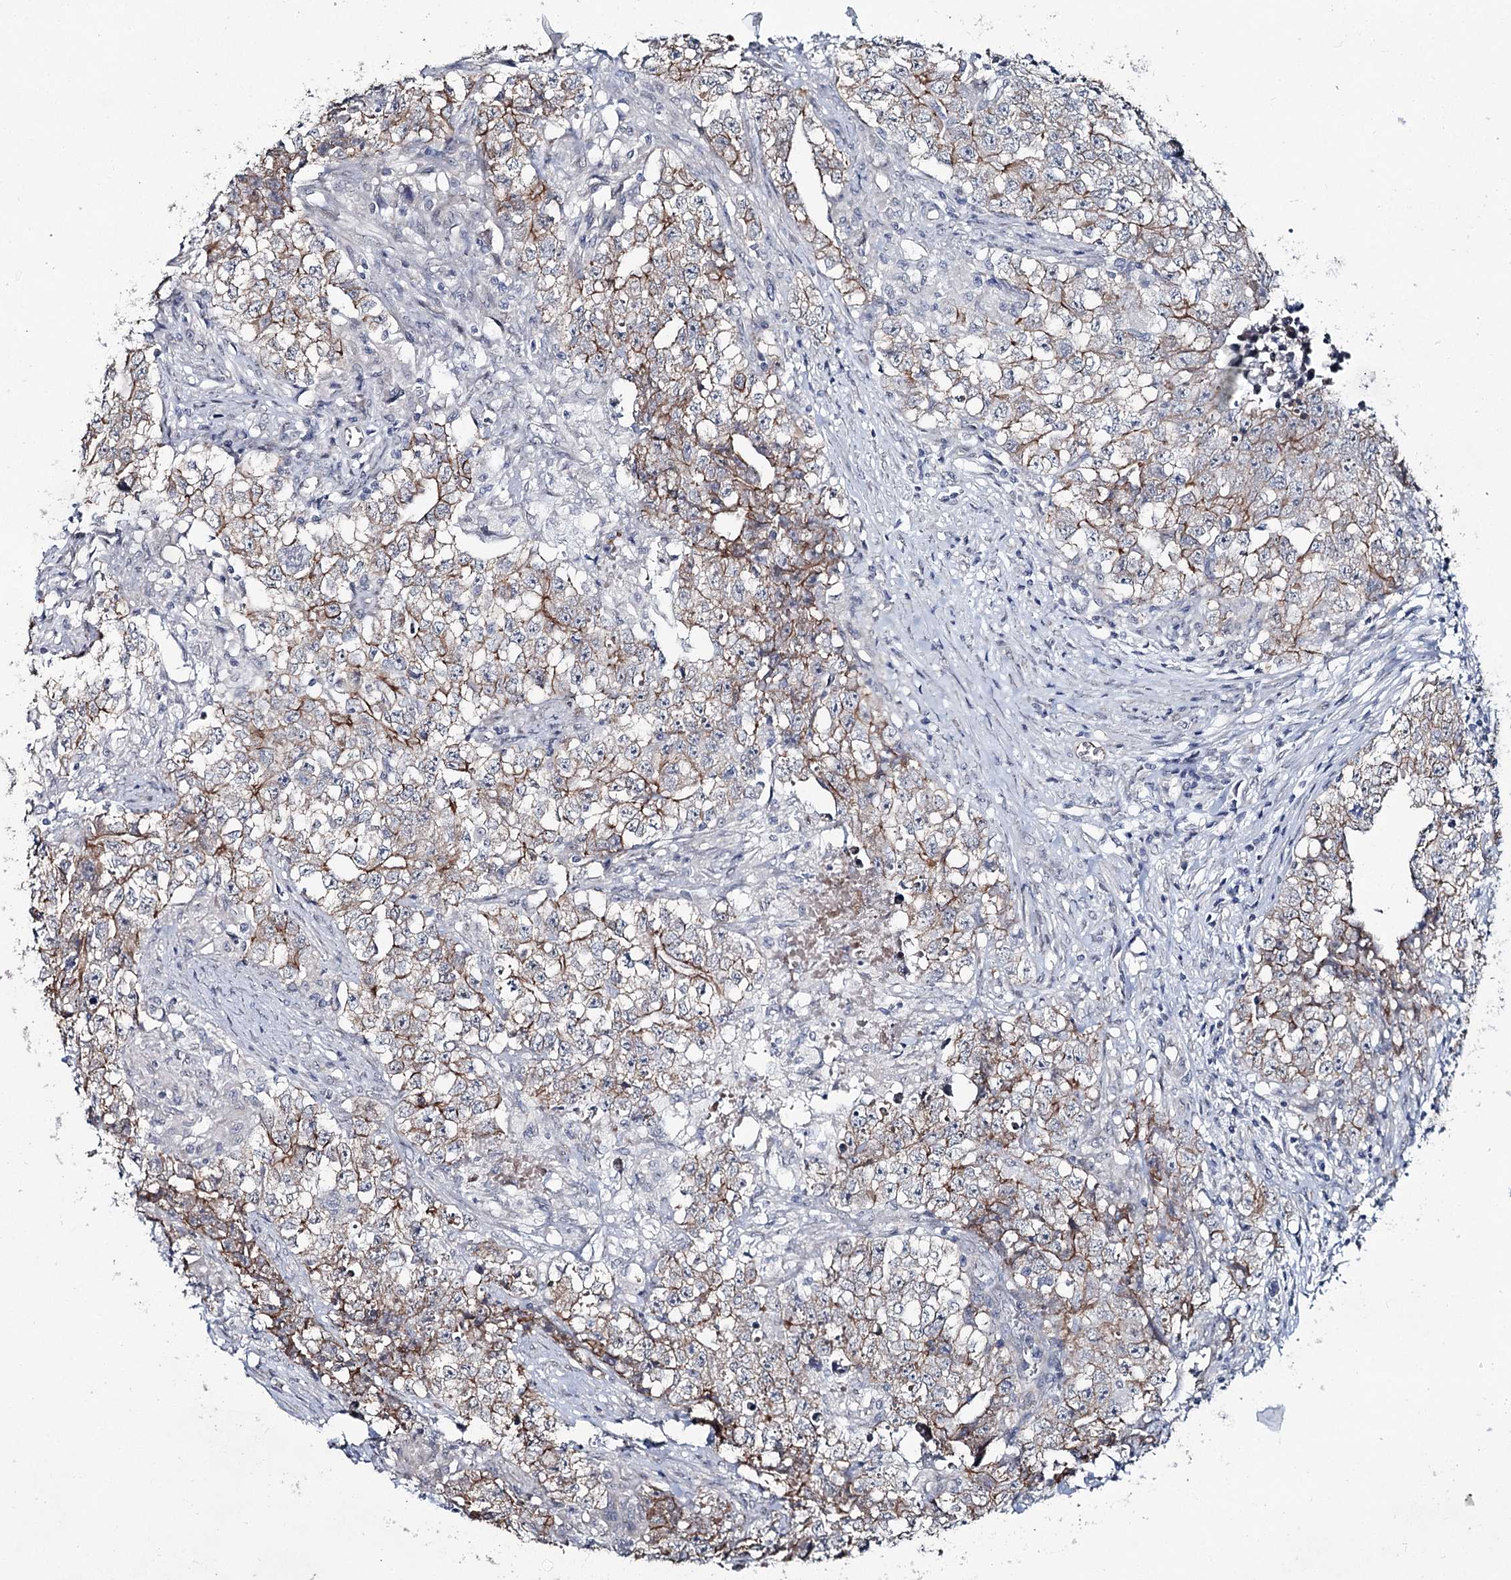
{"staining": {"intensity": "moderate", "quantity": ">75%", "location": "cytoplasmic/membranous"}, "tissue": "testis cancer", "cell_type": "Tumor cells", "image_type": "cancer", "snomed": [{"axis": "morphology", "description": "Seminoma, NOS"}, {"axis": "morphology", "description": "Carcinoma, Embryonal, NOS"}, {"axis": "topography", "description": "Testis"}], "caption": "The micrograph shows a brown stain indicating the presence of a protein in the cytoplasmic/membranous of tumor cells in embryonal carcinoma (testis).", "gene": "FAM120B", "patient": {"sex": "male", "age": 43}}